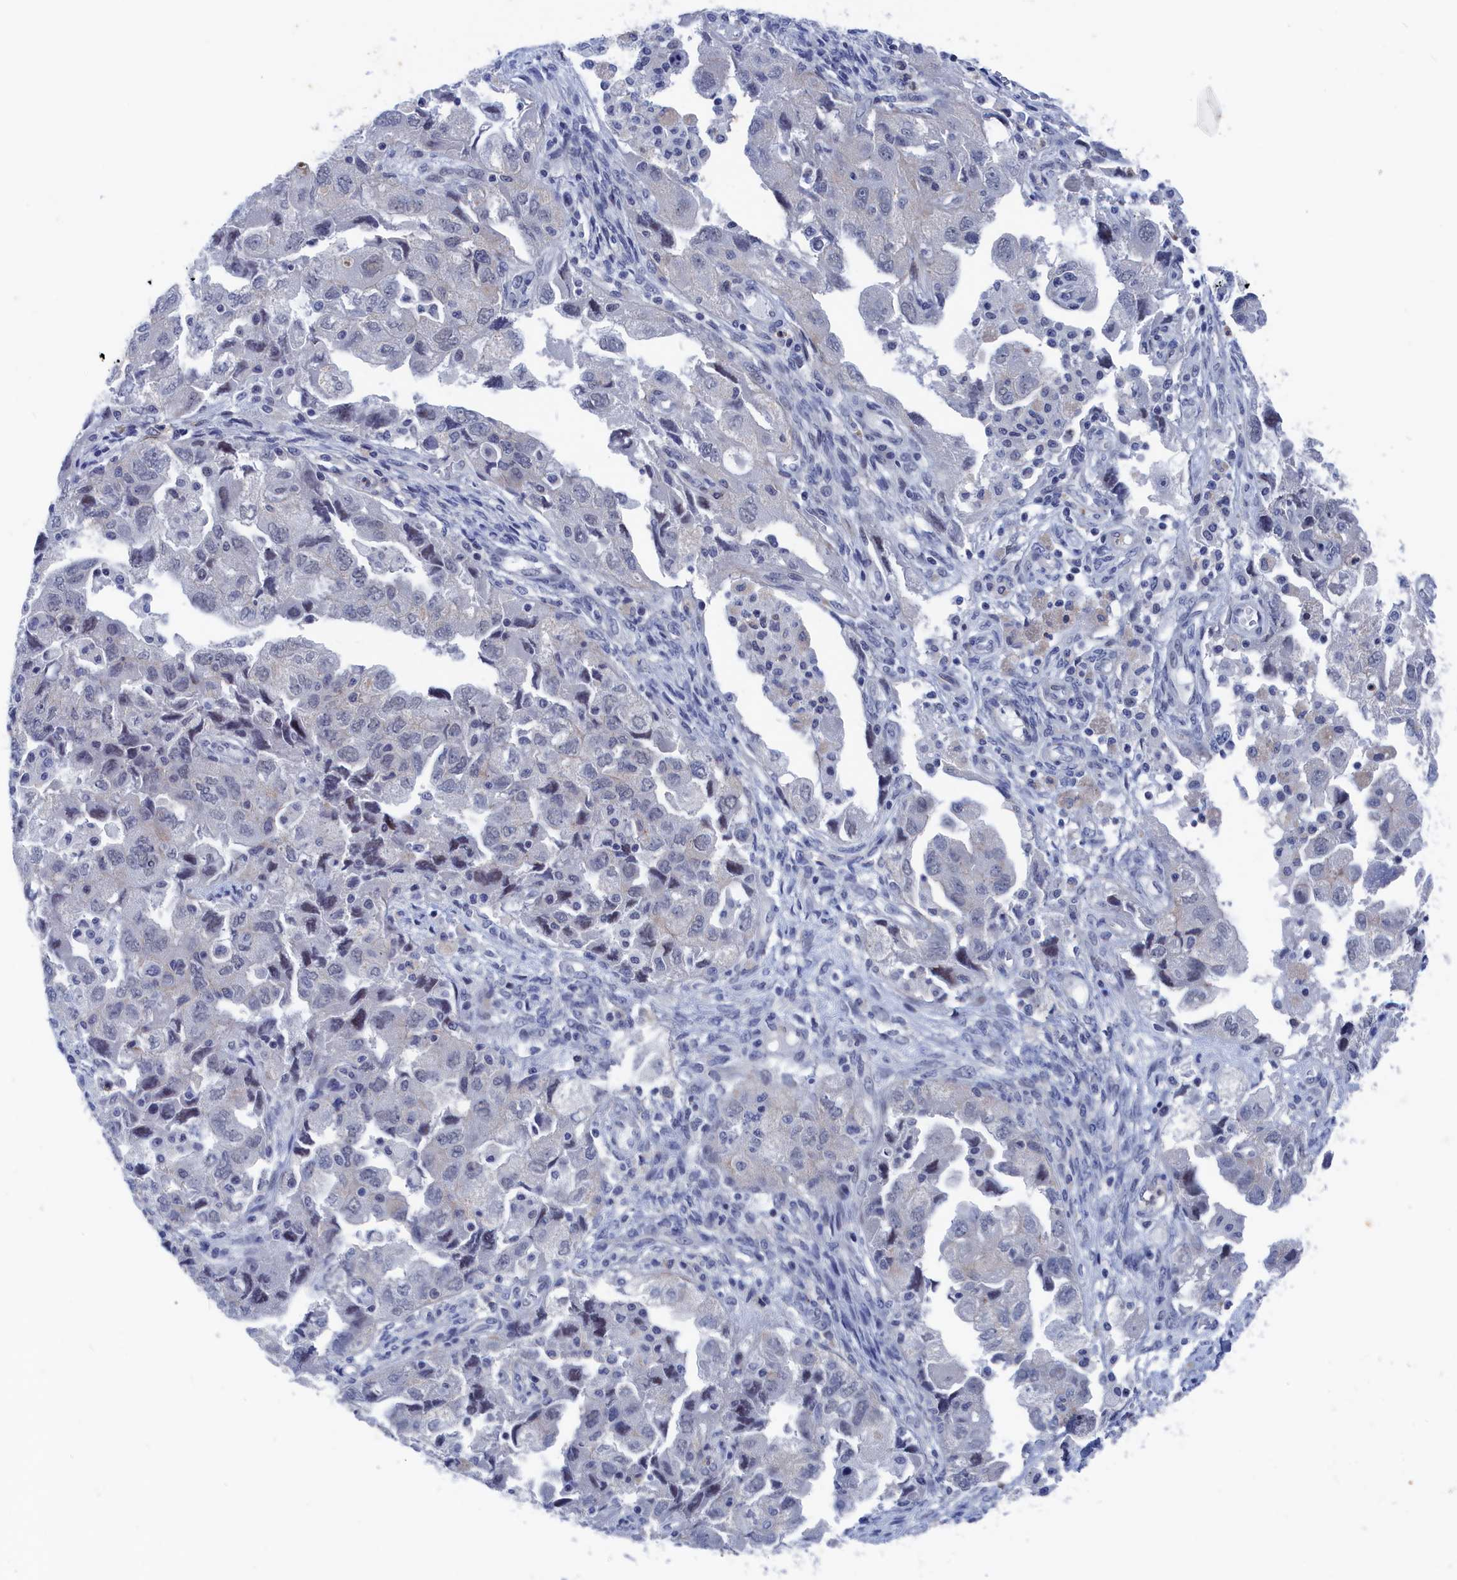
{"staining": {"intensity": "negative", "quantity": "none", "location": "none"}, "tissue": "ovarian cancer", "cell_type": "Tumor cells", "image_type": "cancer", "snomed": [{"axis": "morphology", "description": "Carcinoma, NOS"}, {"axis": "morphology", "description": "Cystadenocarcinoma, serous, NOS"}, {"axis": "topography", "description": "Ovary"}], "caption": "Immunohistochemical staining of ovarian cancer shows no significant staining in tumor cells.", "gene": "MARCHF3", "patient": {"sex": "female", "age": 69}}